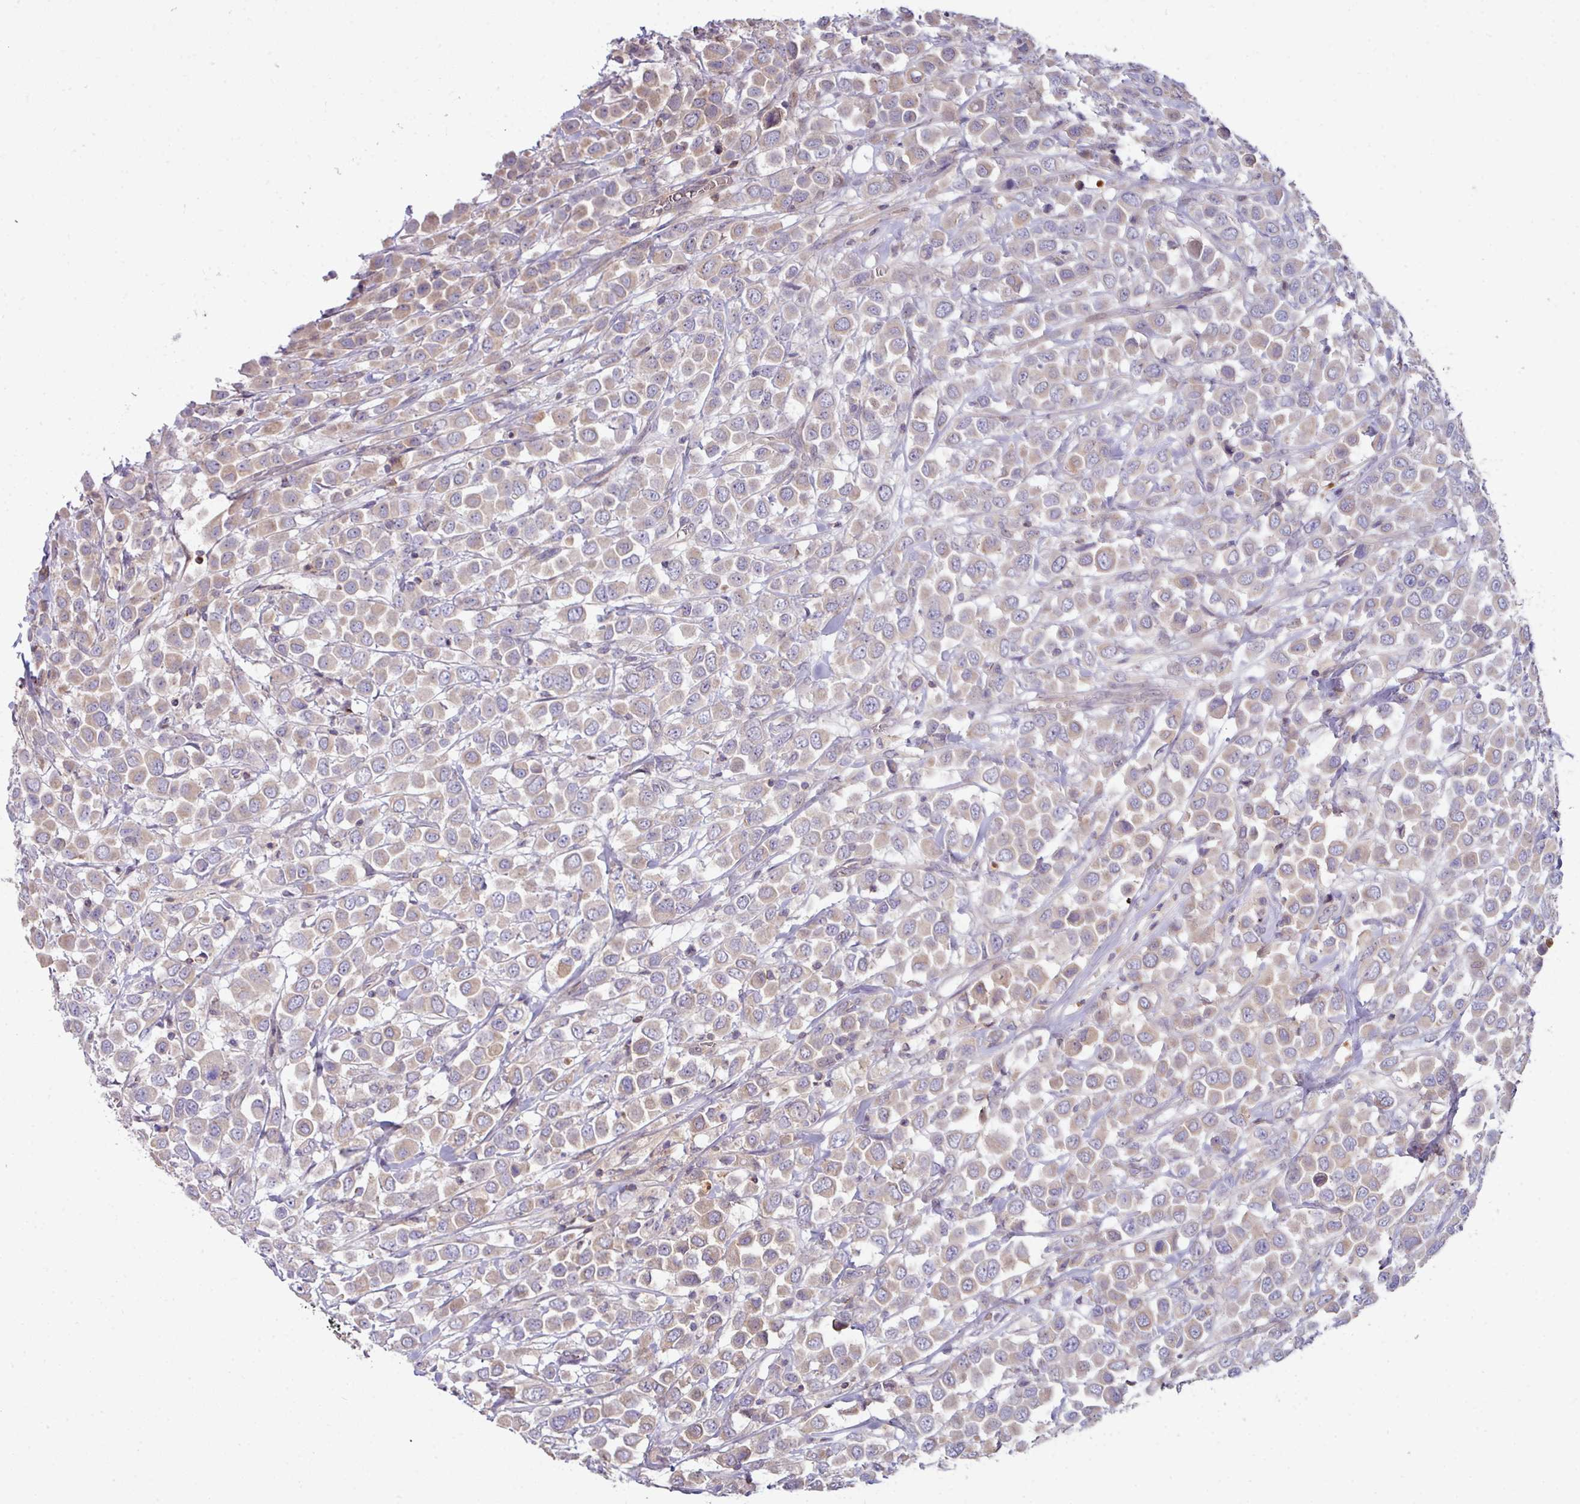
{"staining": {"intensity": "weak", "quantity": "25%-75%", "location": "cytoplasmic/membranous"}, "tissue": "breast cancer", "cell_type": "Tumor cells", "image_type": "cancer", "snomed": [{"axis": "morphology", "description": "Duct carcinoma"}, {"axis": "topography", "description": "Breast"}], "caption": "An image of human breast cancer (intraductal carcinoma) stained for a protein displays weak cytoplasmic/membranous brown staining in tumor cells. Nuclei are stained in blue.", "gene": "SLAMF6", "patient": {"sex": "female", "age": 61}}